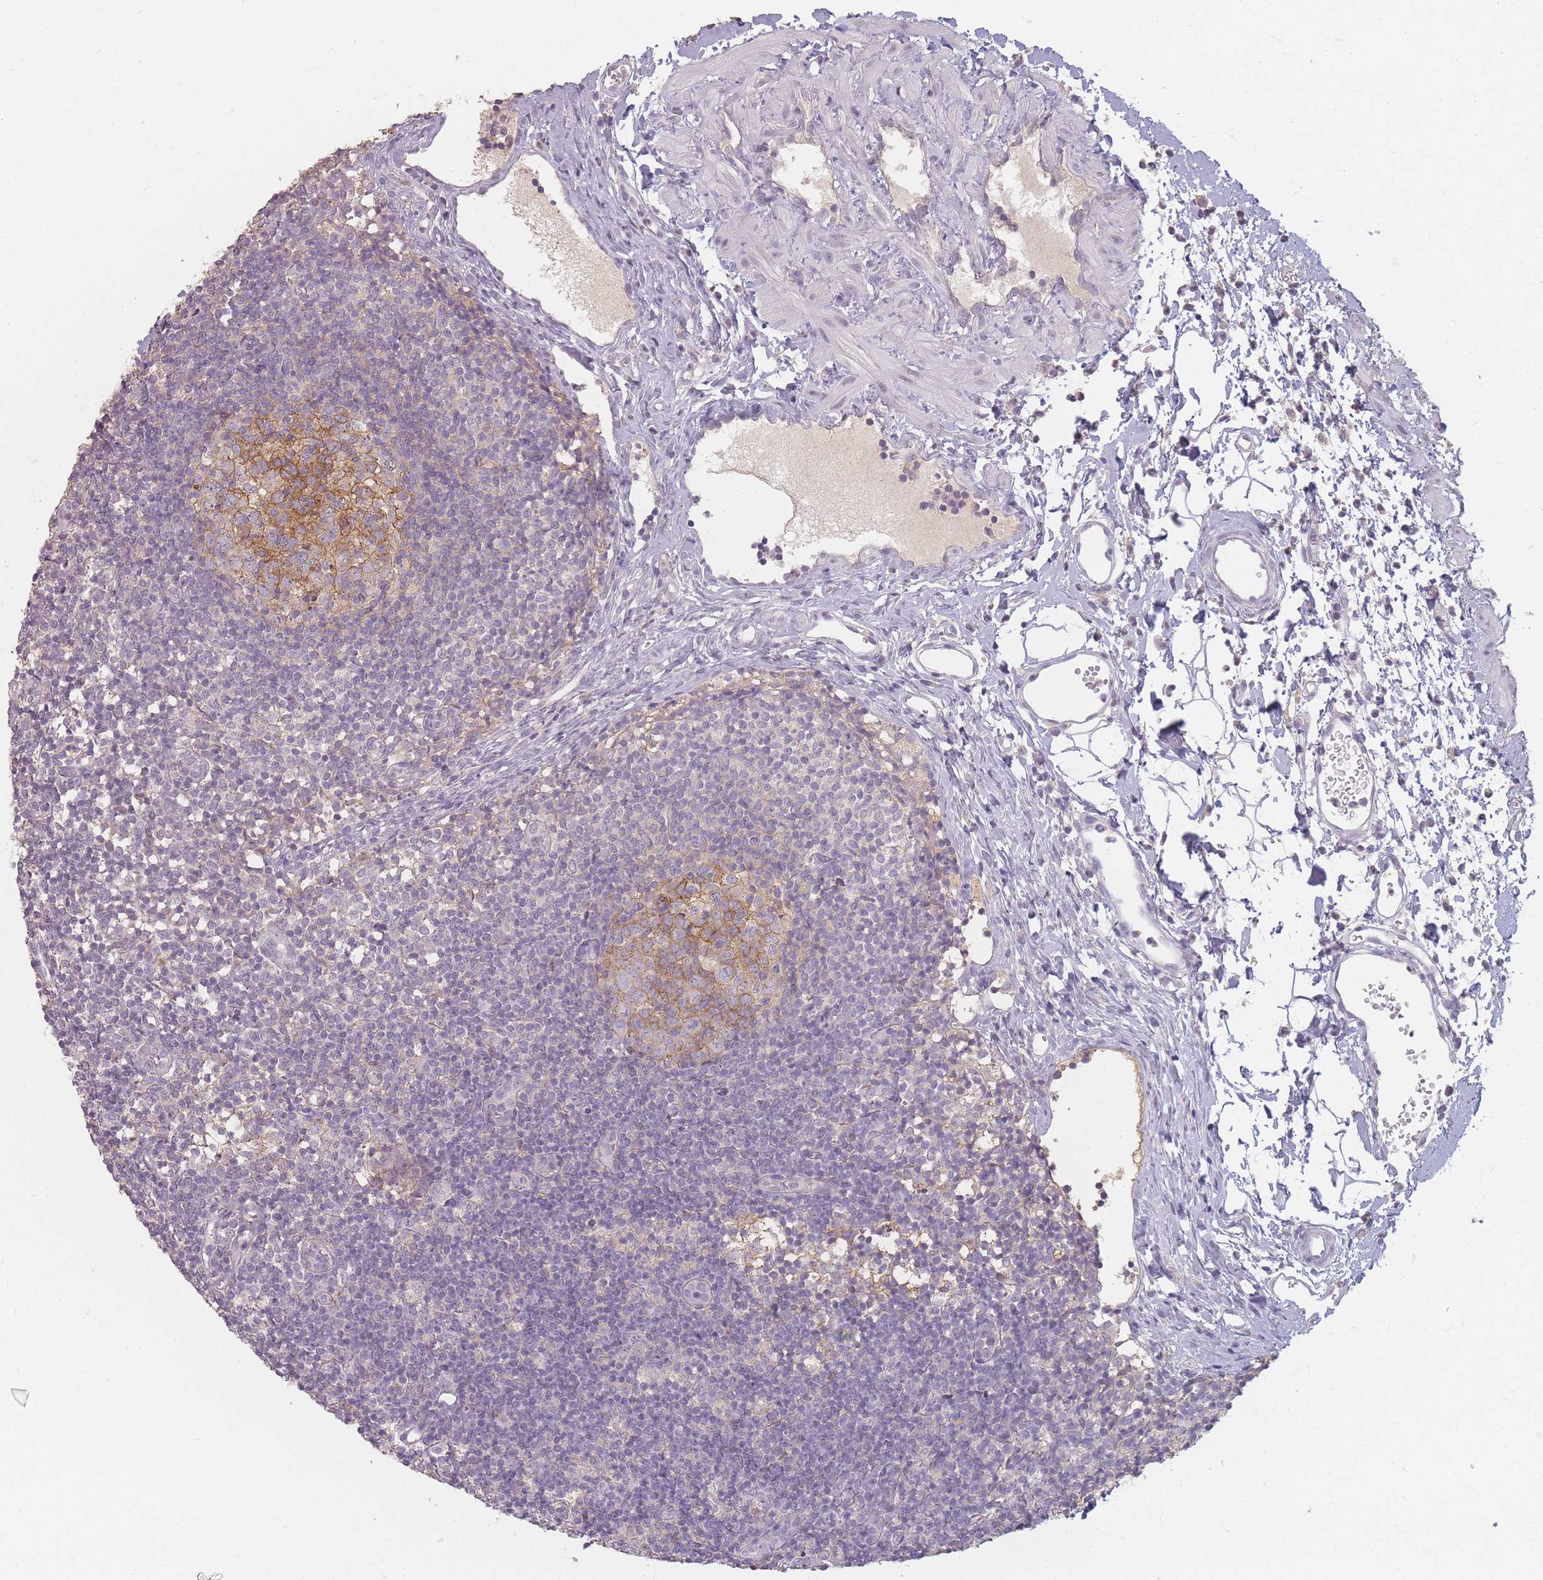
{"staining": {"intensity": "moderate", "quantity": "25%-75%", "location": "cytoplasmic/membranous"}, "tissue": "lymph node", "cell_type": "Germinal center cells", "image_type": "normal", "snomed": [{"axis": "morphology", "description": "Normal tissue, NOS"}, {"axis": "topography", "description": "Lymph node"}], "caption": "Protein analysis of unremarkable lymph node exhibits moderate cytoplasmic/membranous staining in approximately 25%-75% of germinal center cells. The staining is performed using DAB brown chromogen to label protein expression. The nuclei are counter-stained blue using hematoxylin.", "gene": "RFTN1", "patient": {"sex": "female", "age": 37}}